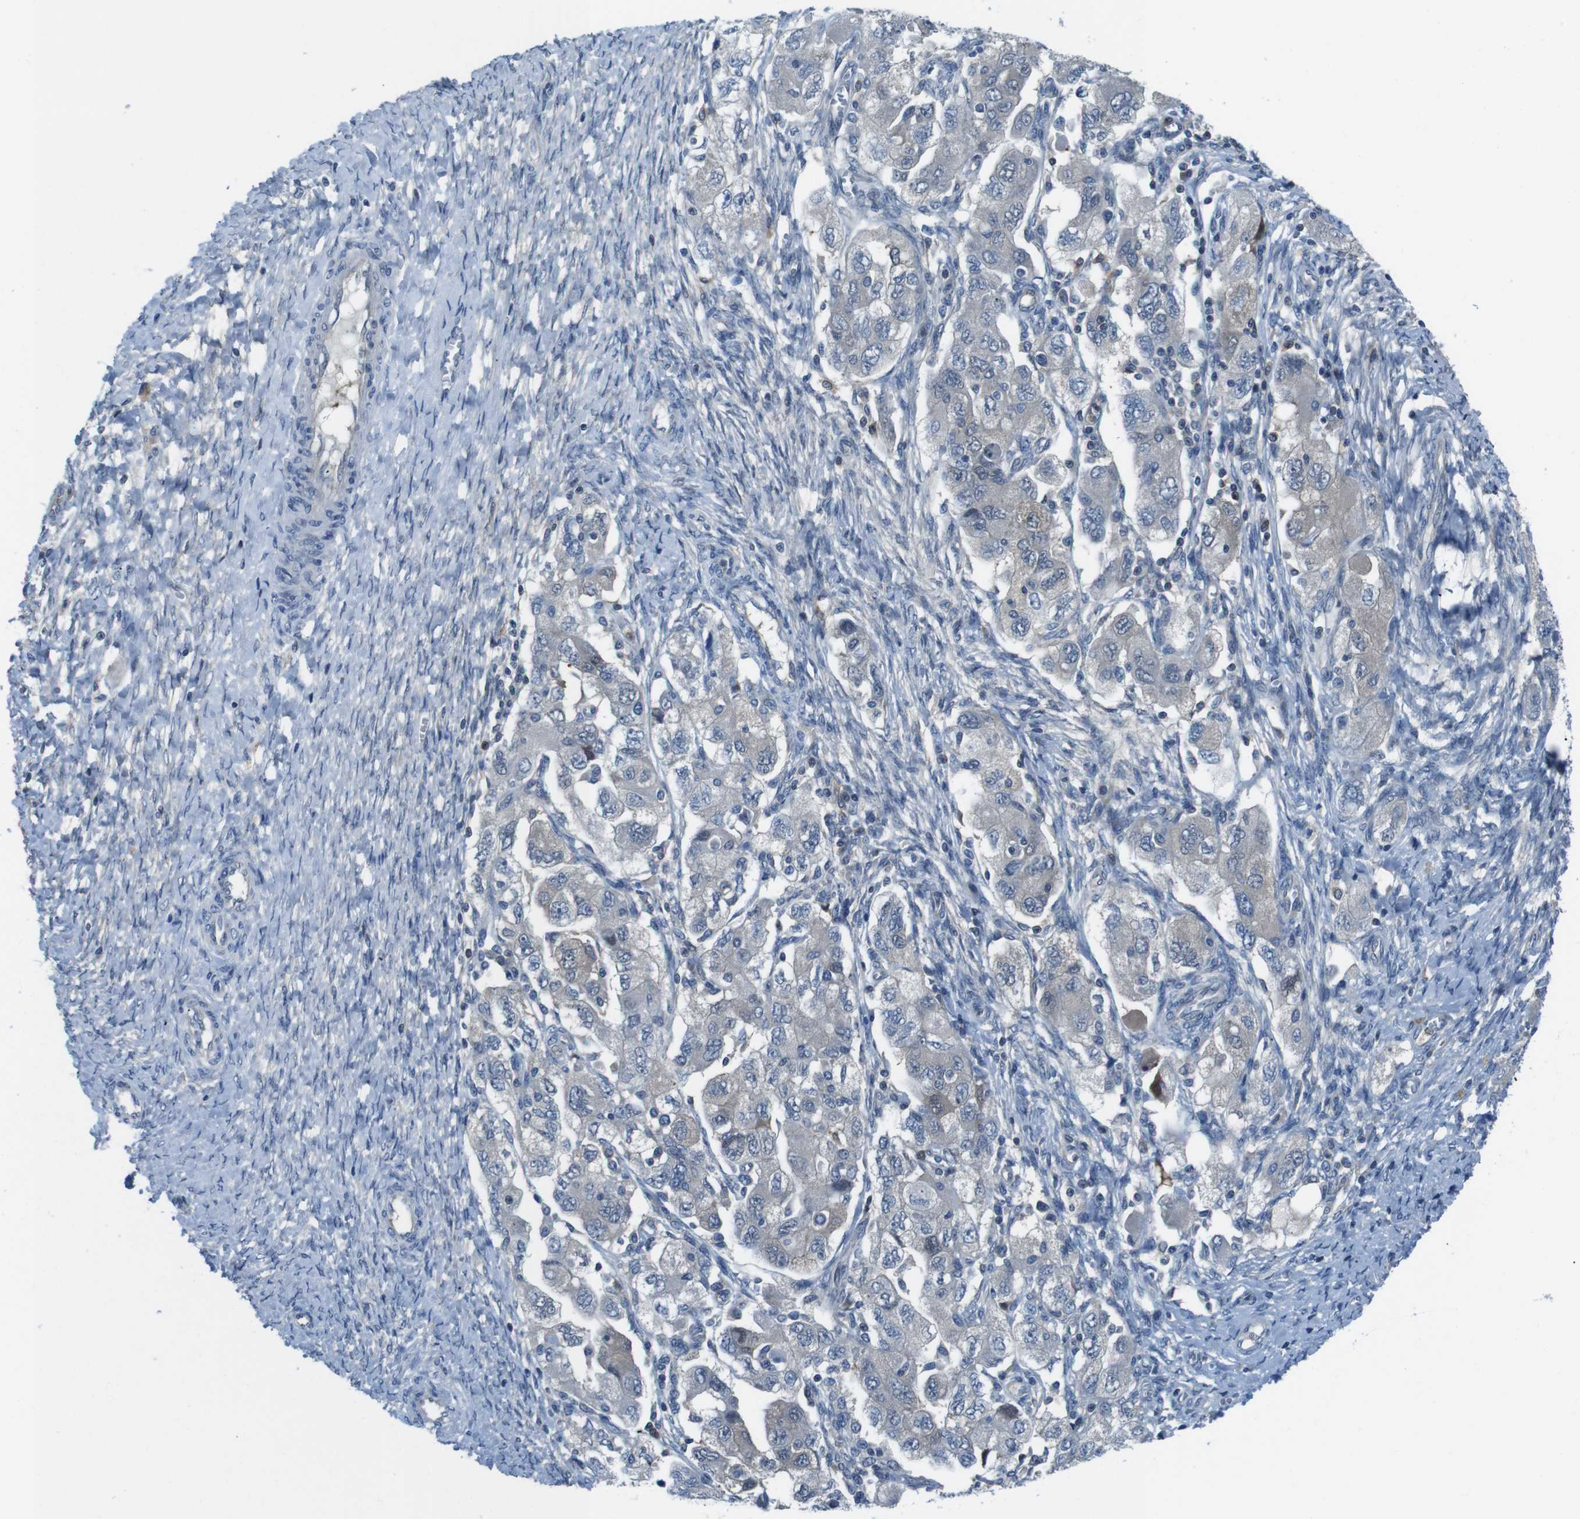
{"staining": {"intensity": "negative", "quantity": "none", "location": "none"}, "tissue": "ovarian cancer", "cell_type": "Tumor cells", "image_type": "cancer", "snomed": [{"axis": "morphology", "description": "Carcinoma, NOS"}, {"axis": "morphology", "description": "Cystadenocarcinoma, serous, NOS"}, {"axis": "topography", "description": "Ovary"}], "caption": "Ovarian cancer stained for a protein using immunohistochemistry (IHC) shows no expression tumor cells.", "gene": "NANOS2", "patient": {"sex": "female", "age": 69}}